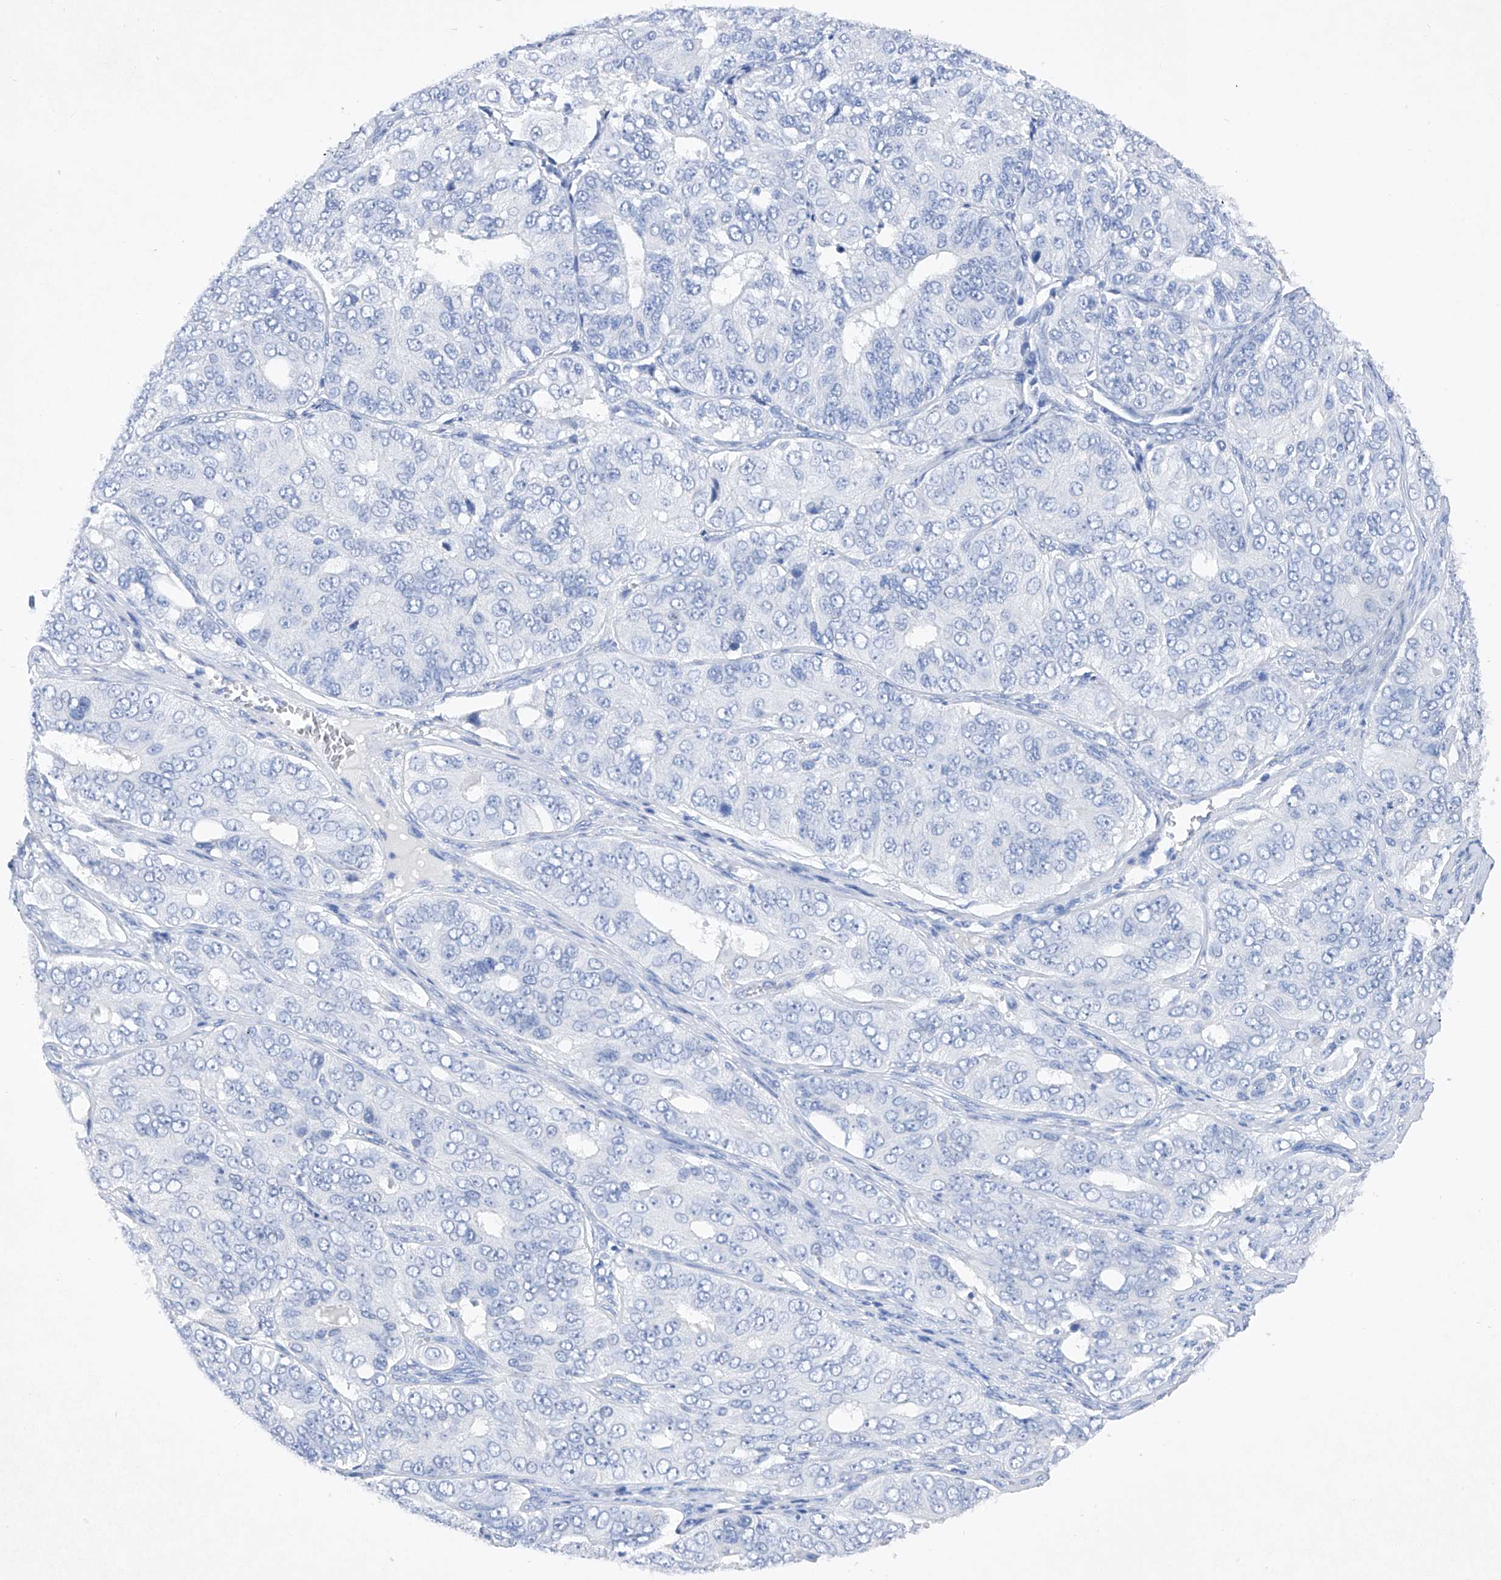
{"staining": {"intensity": "negative", "quantity": "none", "location": "none"}, "tissue": "ovarian cancer", "cell_type": "Tumor cells", "image_type": "cancer", "snomed": [{"axis": "morphology", "description": "Carcinoma, endometroid"}, {"axis": "topography", "description": "Ovary"}], "caption": "IHC photomicrograph of neoplastic tissue: ovarian cancer stained with DAB shows no significant protein staining in tumor cells.", "gene": "BARX2", "patient": {"sex": "female", "age": 51}}